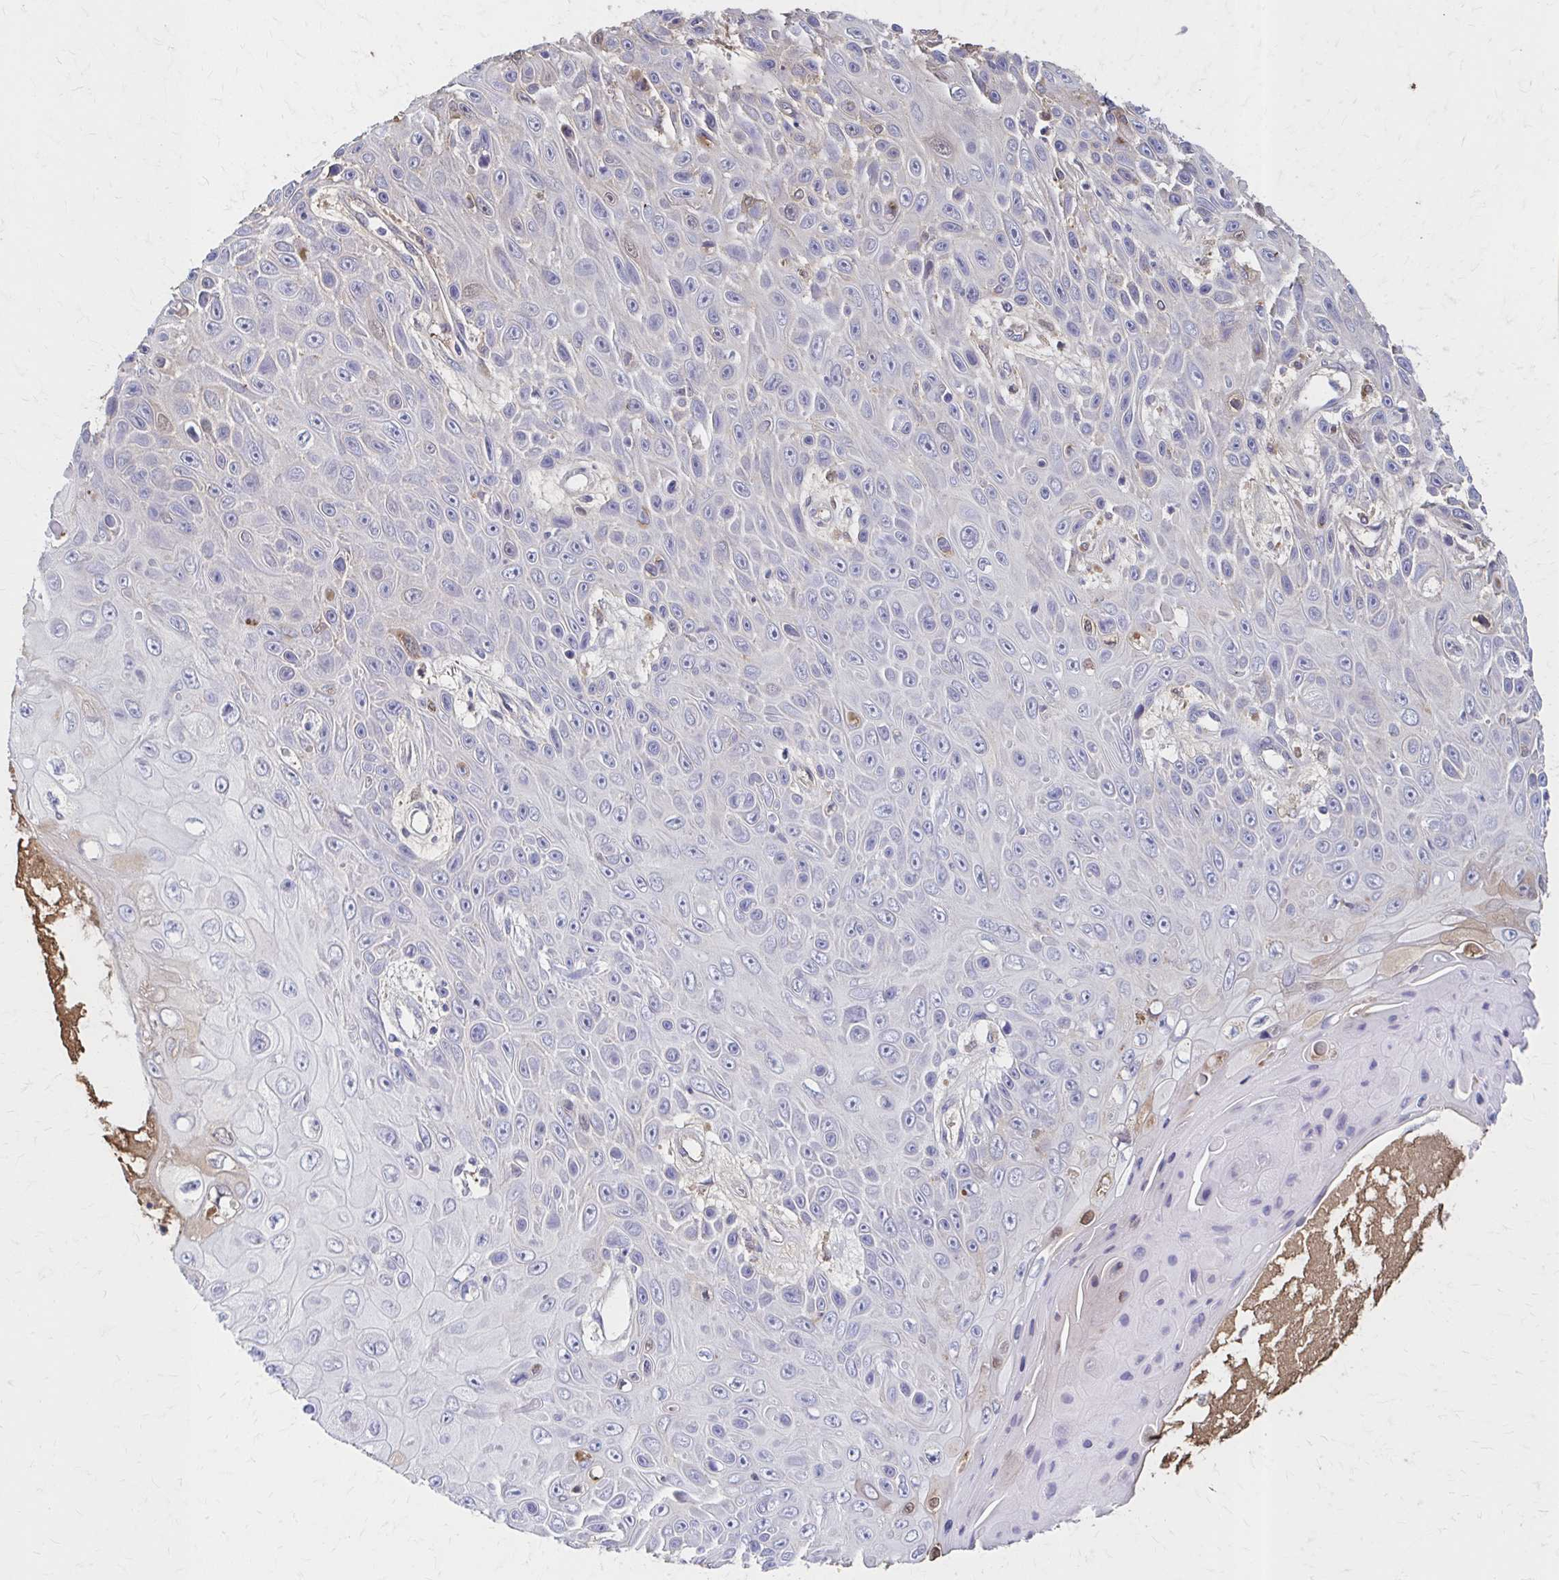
{"staining": {"intensity": "negative", "quantity": "none", "location": "none"}, "tissue": "skin cancer", "cell_type": "Tumor cells", "image_type": "cancer", "snomed": [{"axis": "morphology", "description": "Squamous cell carcinoma, NOS"}, {"axis": "topography", "description": "Skin"}], "caption": "The IHC histopathology image has no significant positivity in tumor cells of skin squamous cell carcinoma tissue. The staining was performed using DAB to visualize the protein expression in brown, while the nuclei were stained in blue with hematoxylin (Magnification: 20x).", "gene": "HMGCS2", "patient": {"sex": "male", "age": 82}}